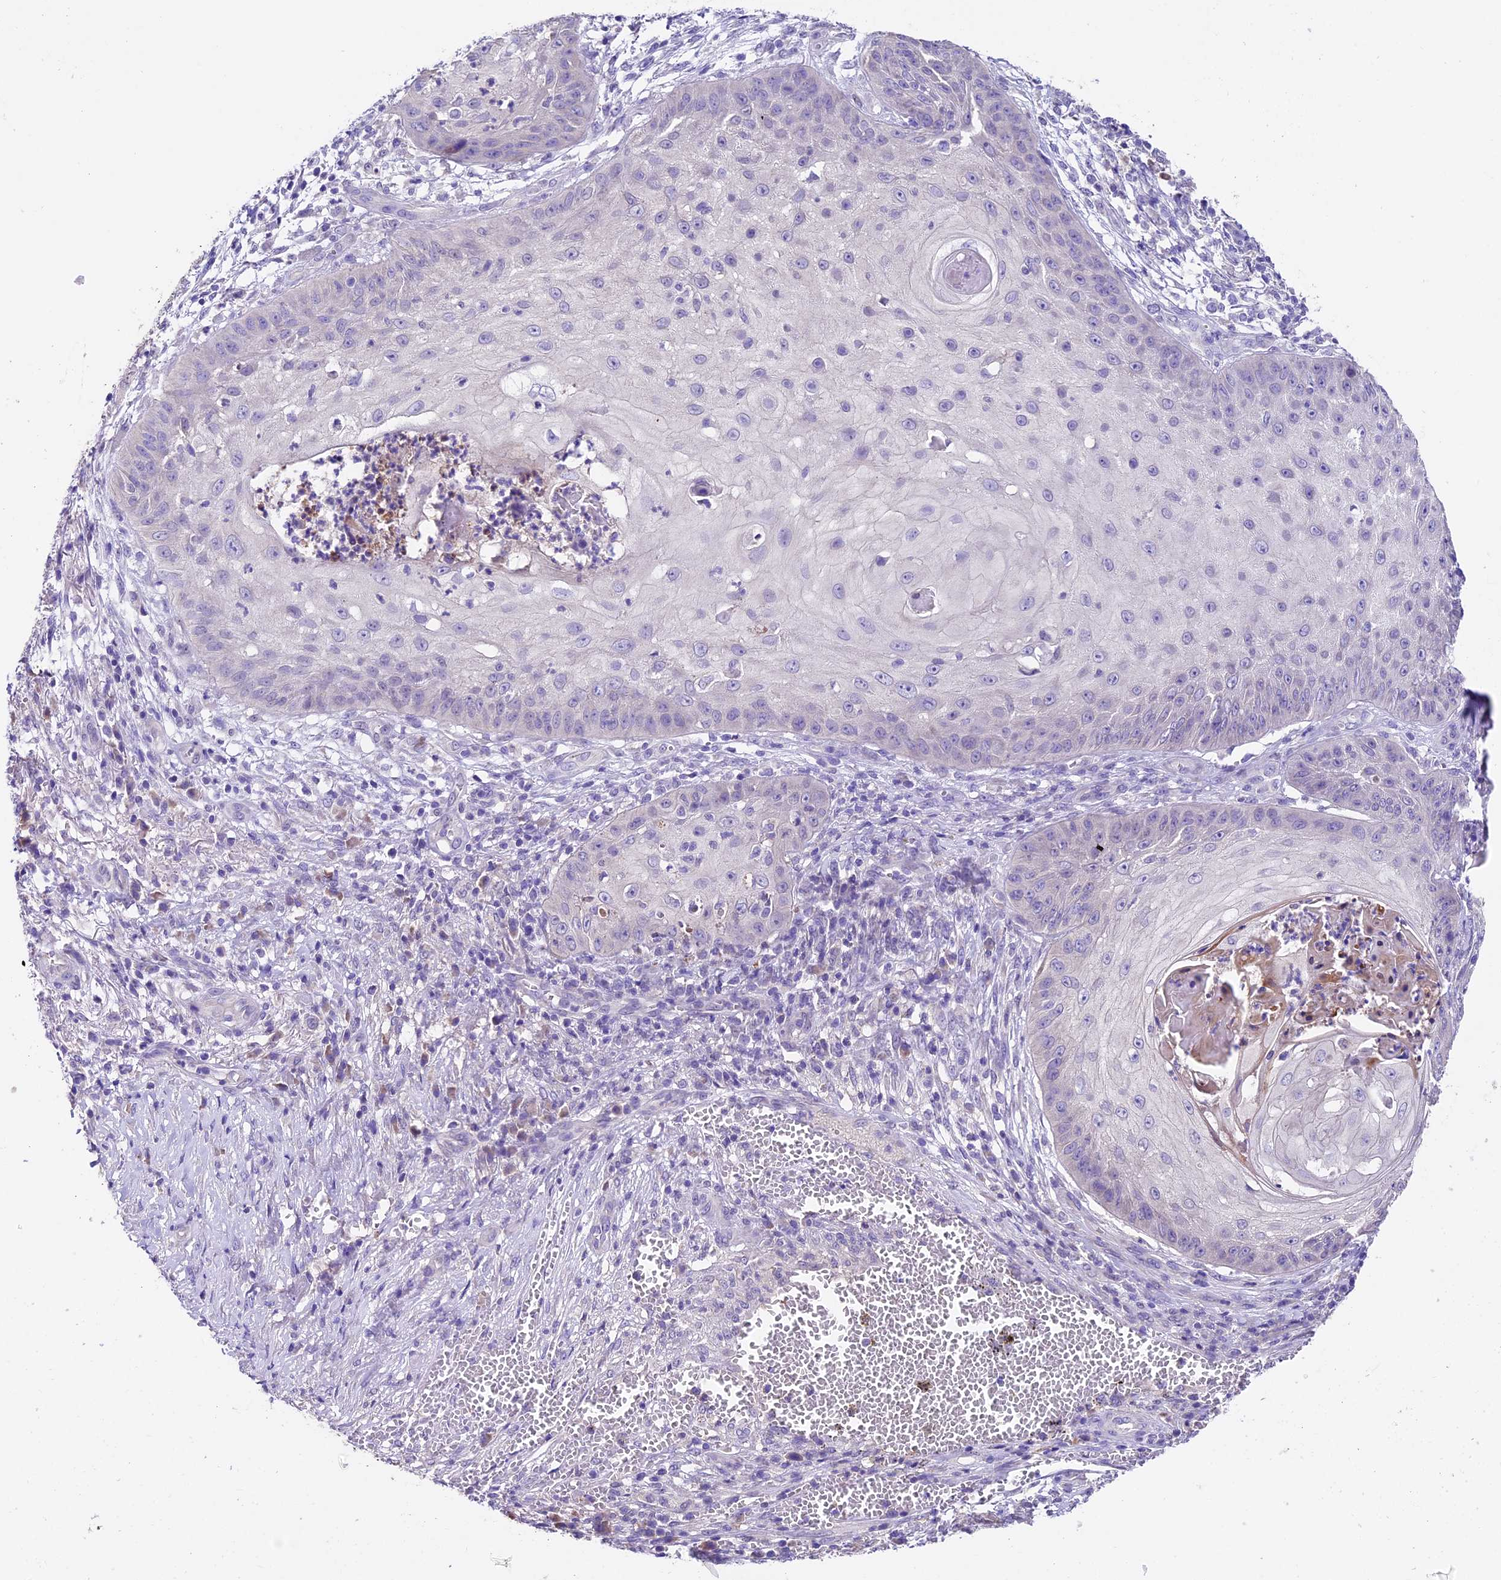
{"staining": {"intensity": "negative", "quantity": "none", "location": "none"}, "tissue": "skin cancer", "cell_type": "Tumor cells", "image_type": "cancer", "snomed": [{"axis": "morphology", "description": "Squamous cell carcinoma, NOS"}, {"axis": "topography", "description": "Skin"}], "caption": "There is no significant positivity in tumor cells of squamous cell carcinoma (skin). Brightfield microscopy of immunohistochemistry stained with DAB (brown) and hematoxylin (blue), captured at high magnification.", "gene": "SBNO2", "patient": {"sex": "male", "age": 70}}